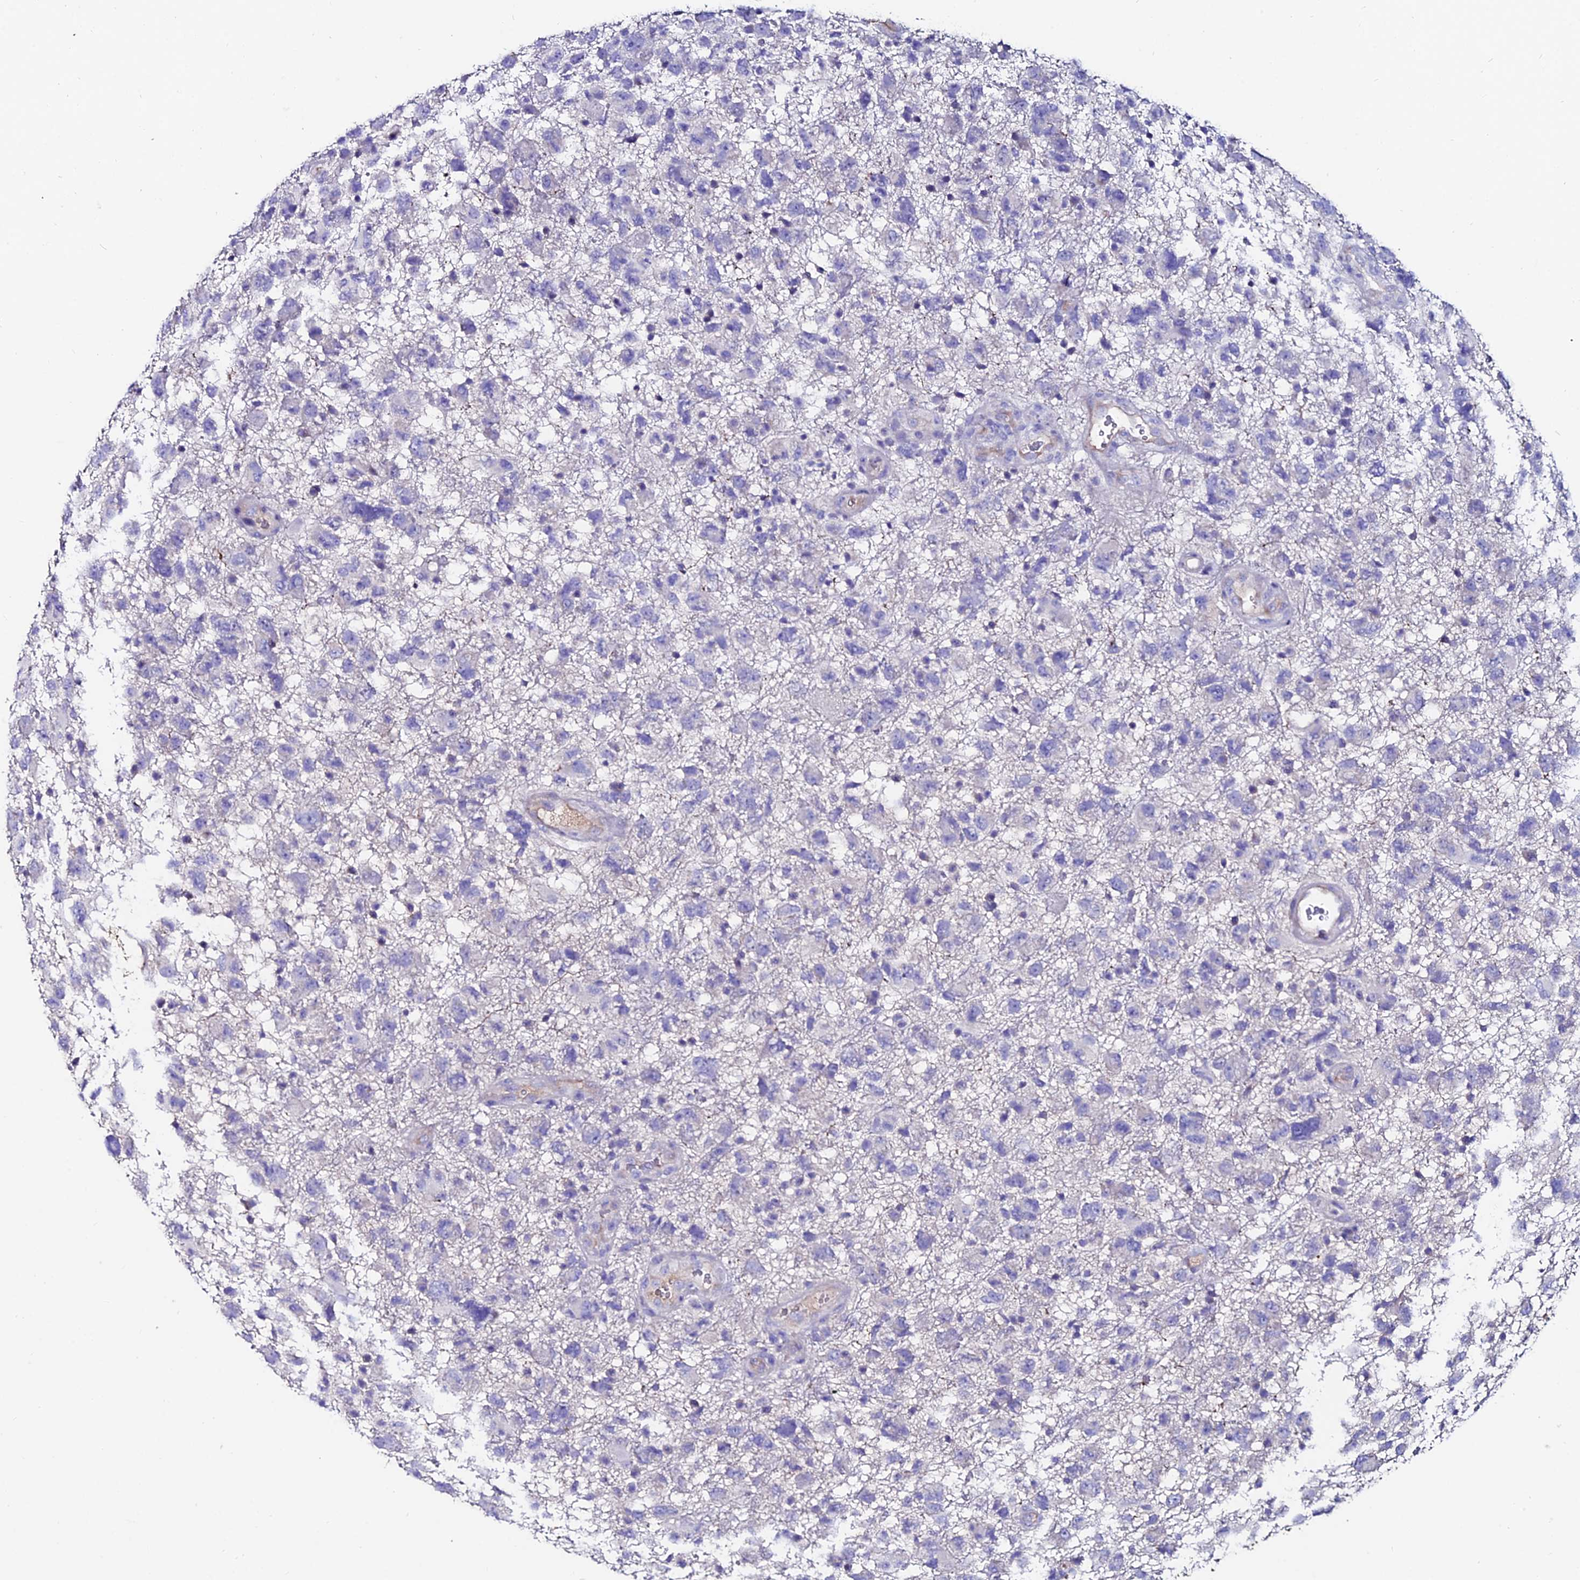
{"staining": {"intensity": "negative", "quantity": "none", "location": "none"}, "tissue": "glioma", "cell_type": "Tumor cells", "image_type": "cancer", "snomed": [{"axis": "morphology", "description": "Glioma, malignant, High grade"}, {"axis": "topography", "description": "Brain"}], "caption": "A high-resolution image shows immunohistochemistry staining of malignant high-grade glioma, which demonstrates no significant positivity in tumor cells.", "gene": "SLC25A16", "patient": {"sex": "male", "age": 61}}